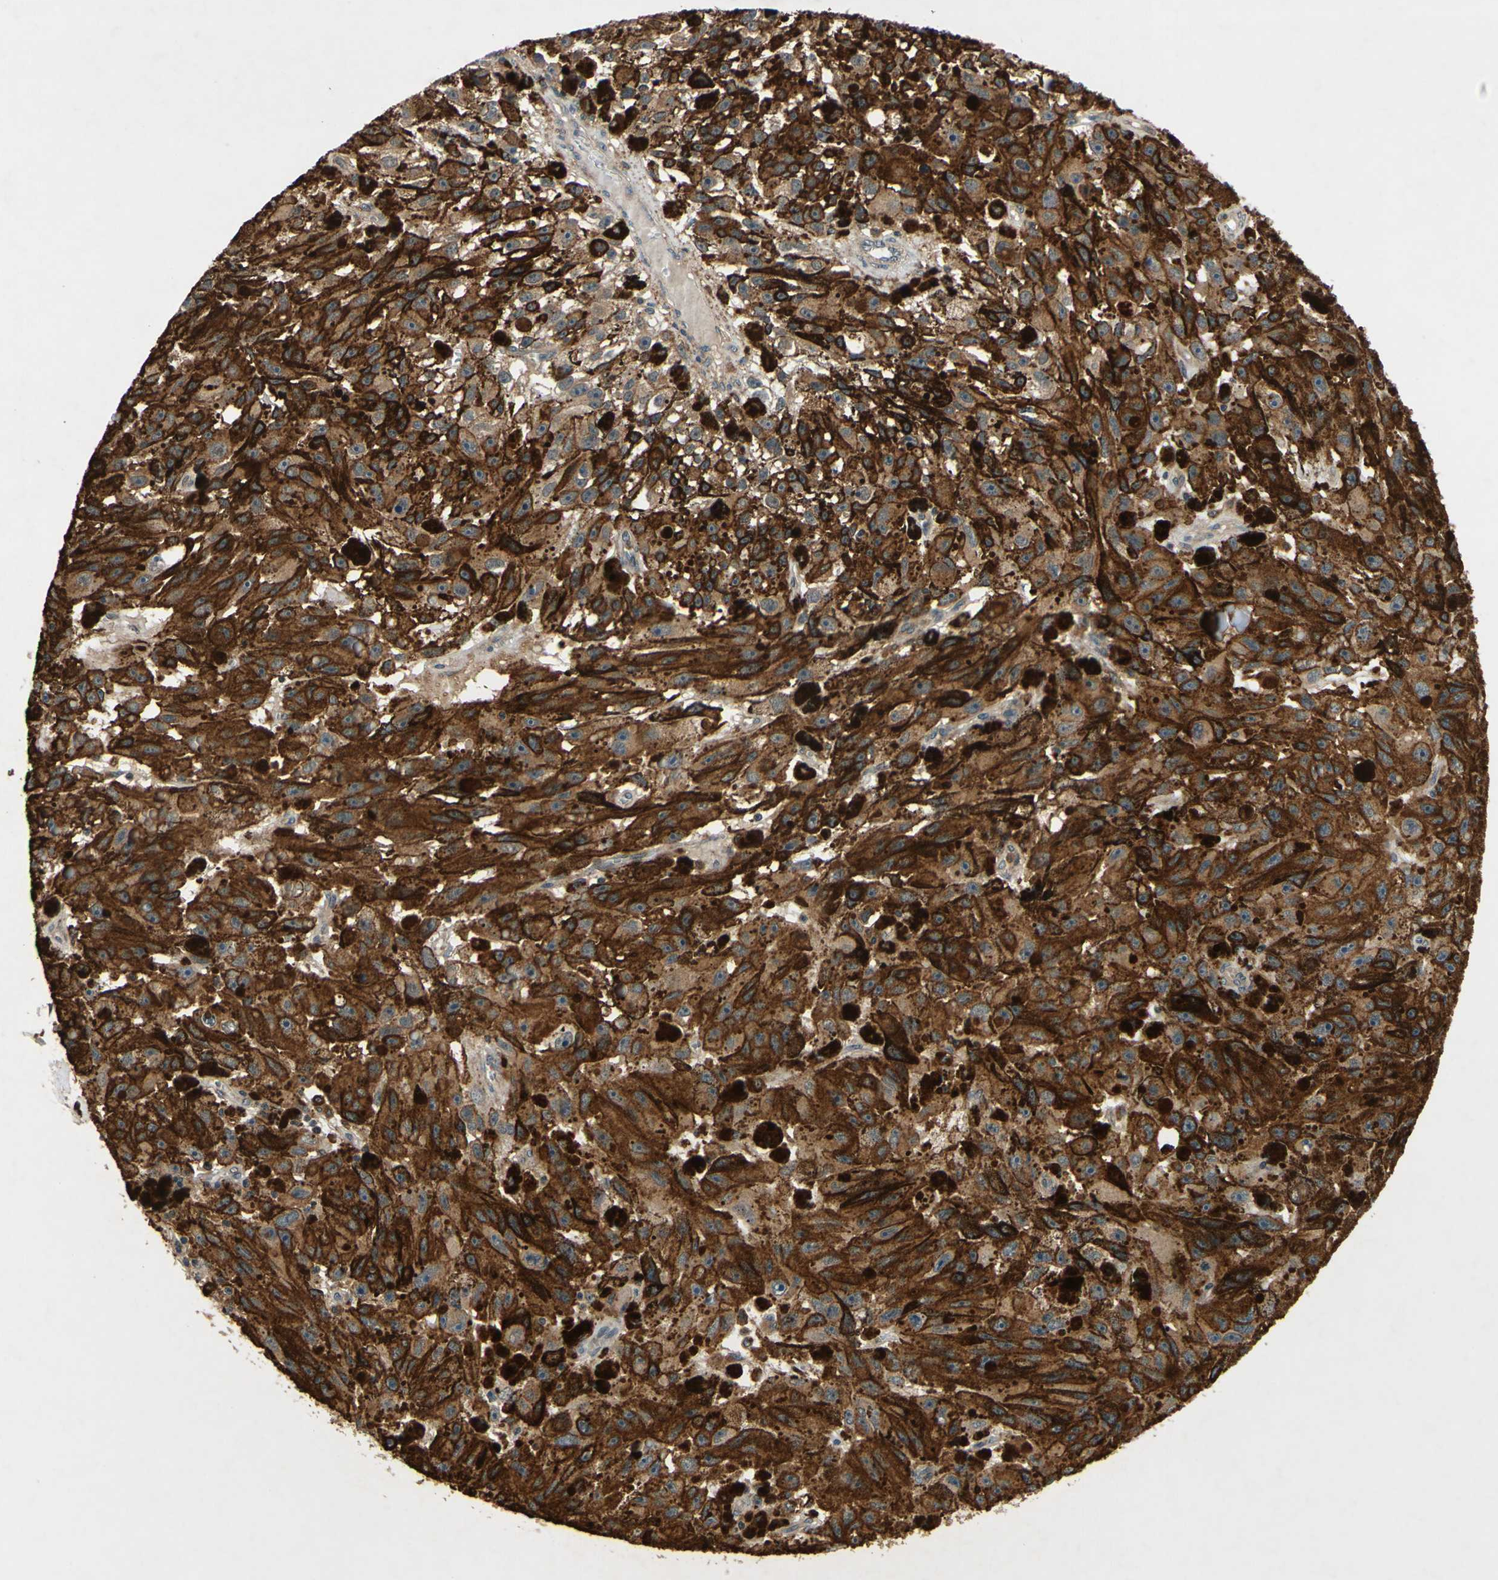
{"staining": {"intensity": "strong", "quantity": "25%-75%", "location": "cytoplasmic/membranous"}, "tissue": "melanoma", "cell_type": "Tumor cells", "image_type": "cancer", "snomed": [{"axis": "morphology", "description": "Malignant melanoma, NOS"}, {"axis": "topography", "description": "Skin"}], "caption": "Immunohistochemistry (IHC) image of human melanoma stained for a protein (brown), which displays high levels of strong cytoplasmic/membranous expression in approximately 25%-75% of tumor cells.", "gene": "PLA2G4A", "patient": {"sex": "female", "age": 104}}